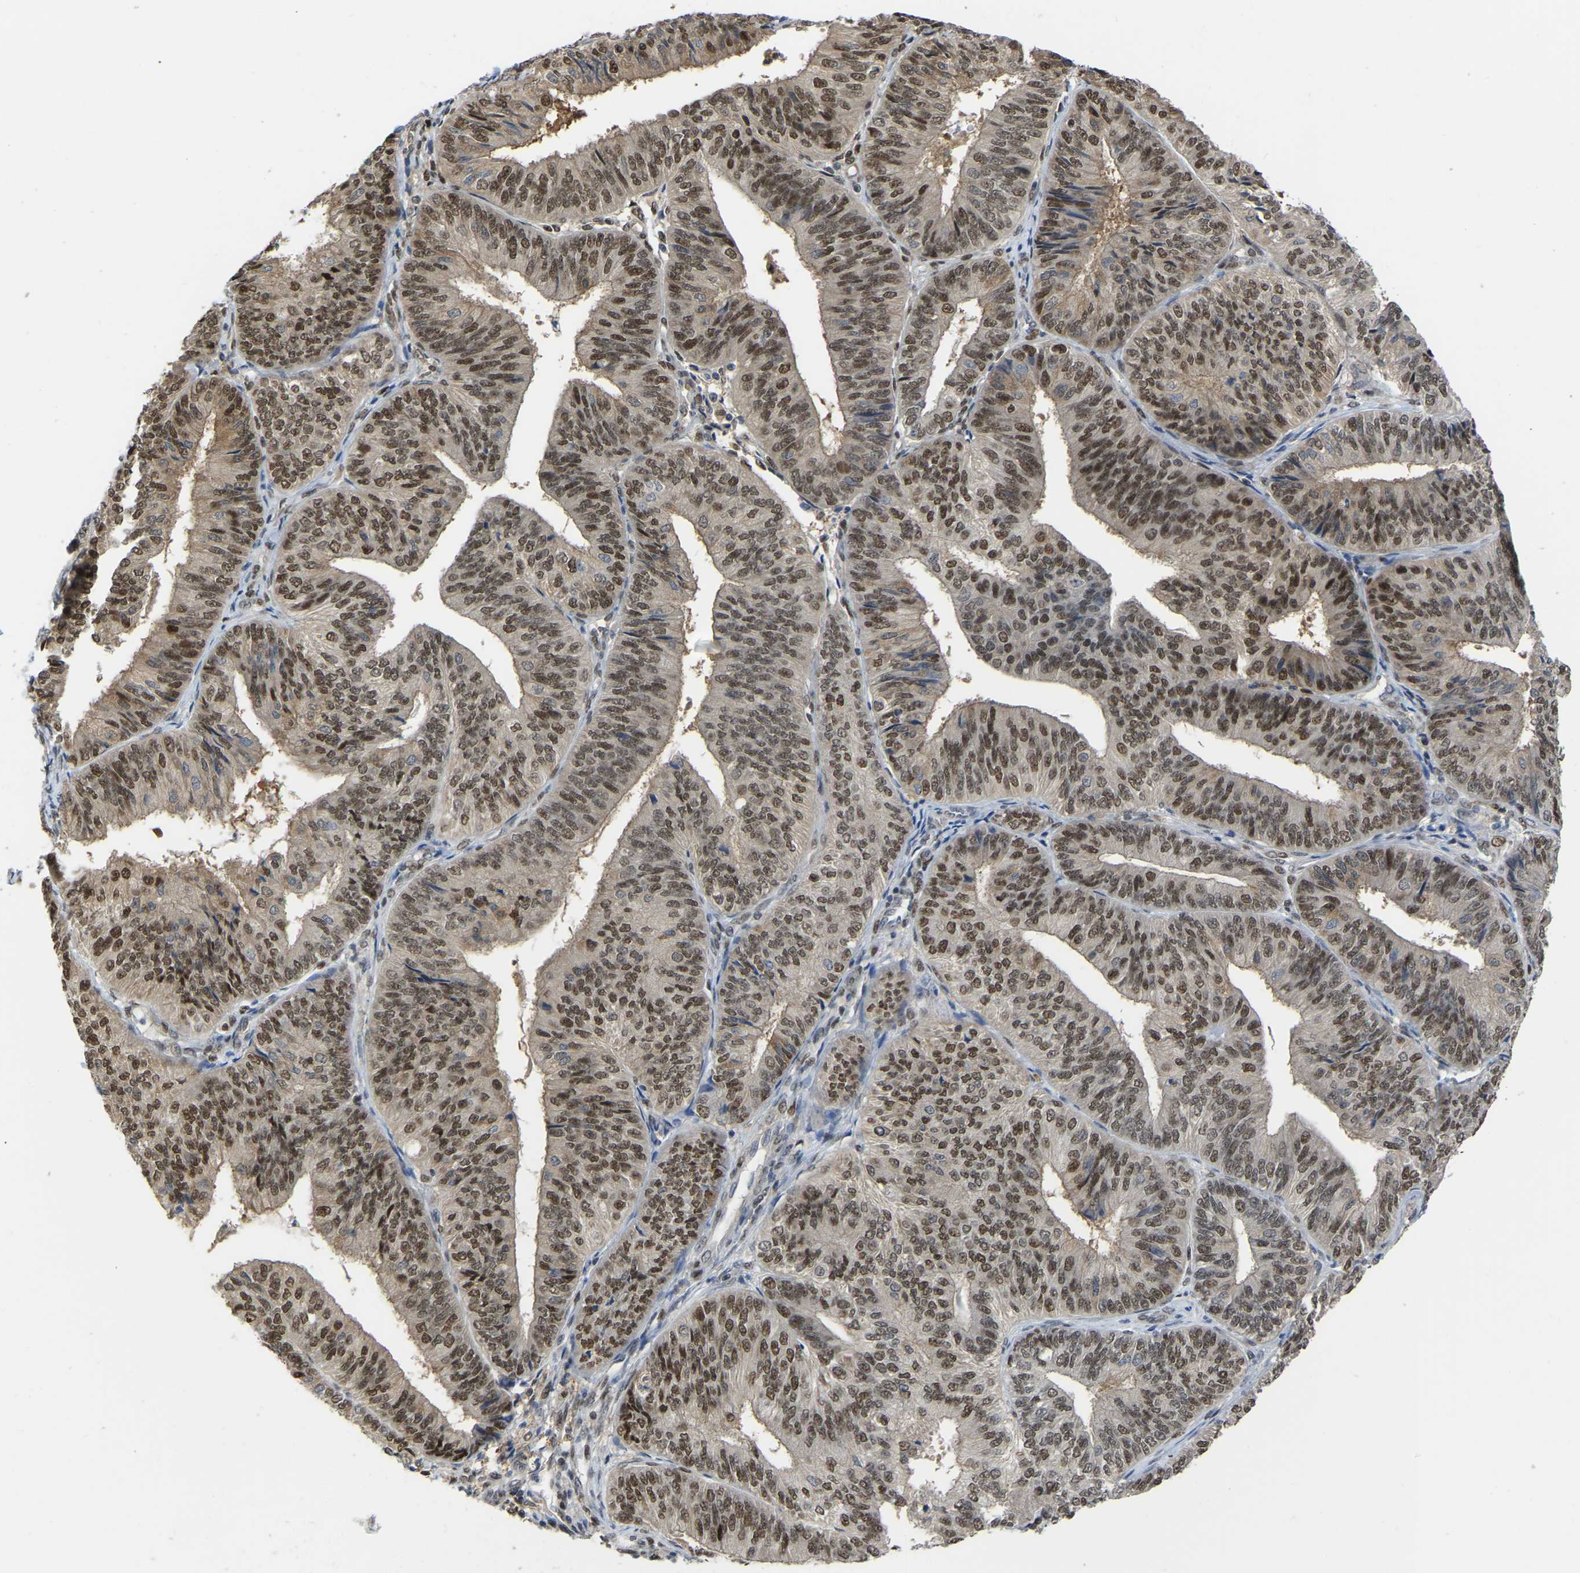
{"staining": {"intensity": "moderate", "quantity": ">75%", "location": "nuclear"}, "tissue": "endometrial cancer", "cell_type": "Tumor cells", "image_type": "cancer", "snomed": [{"axis": "morphology", "description": "Adenocarcinoma, NOS"}, {"axis": "topography", "description": "Endometrium"}], "caption": "Protein positivity by IHC displays moderate nuclear expression in about >75% of tumor cells in adenocarcinoma (endometrial). Using DAB (brown) and hematoxylin (blue) stains, captured at high magnification using brightfield microscopy.", "gene": "KLRG2", "patient": {"sex": "female", "age": 58}}